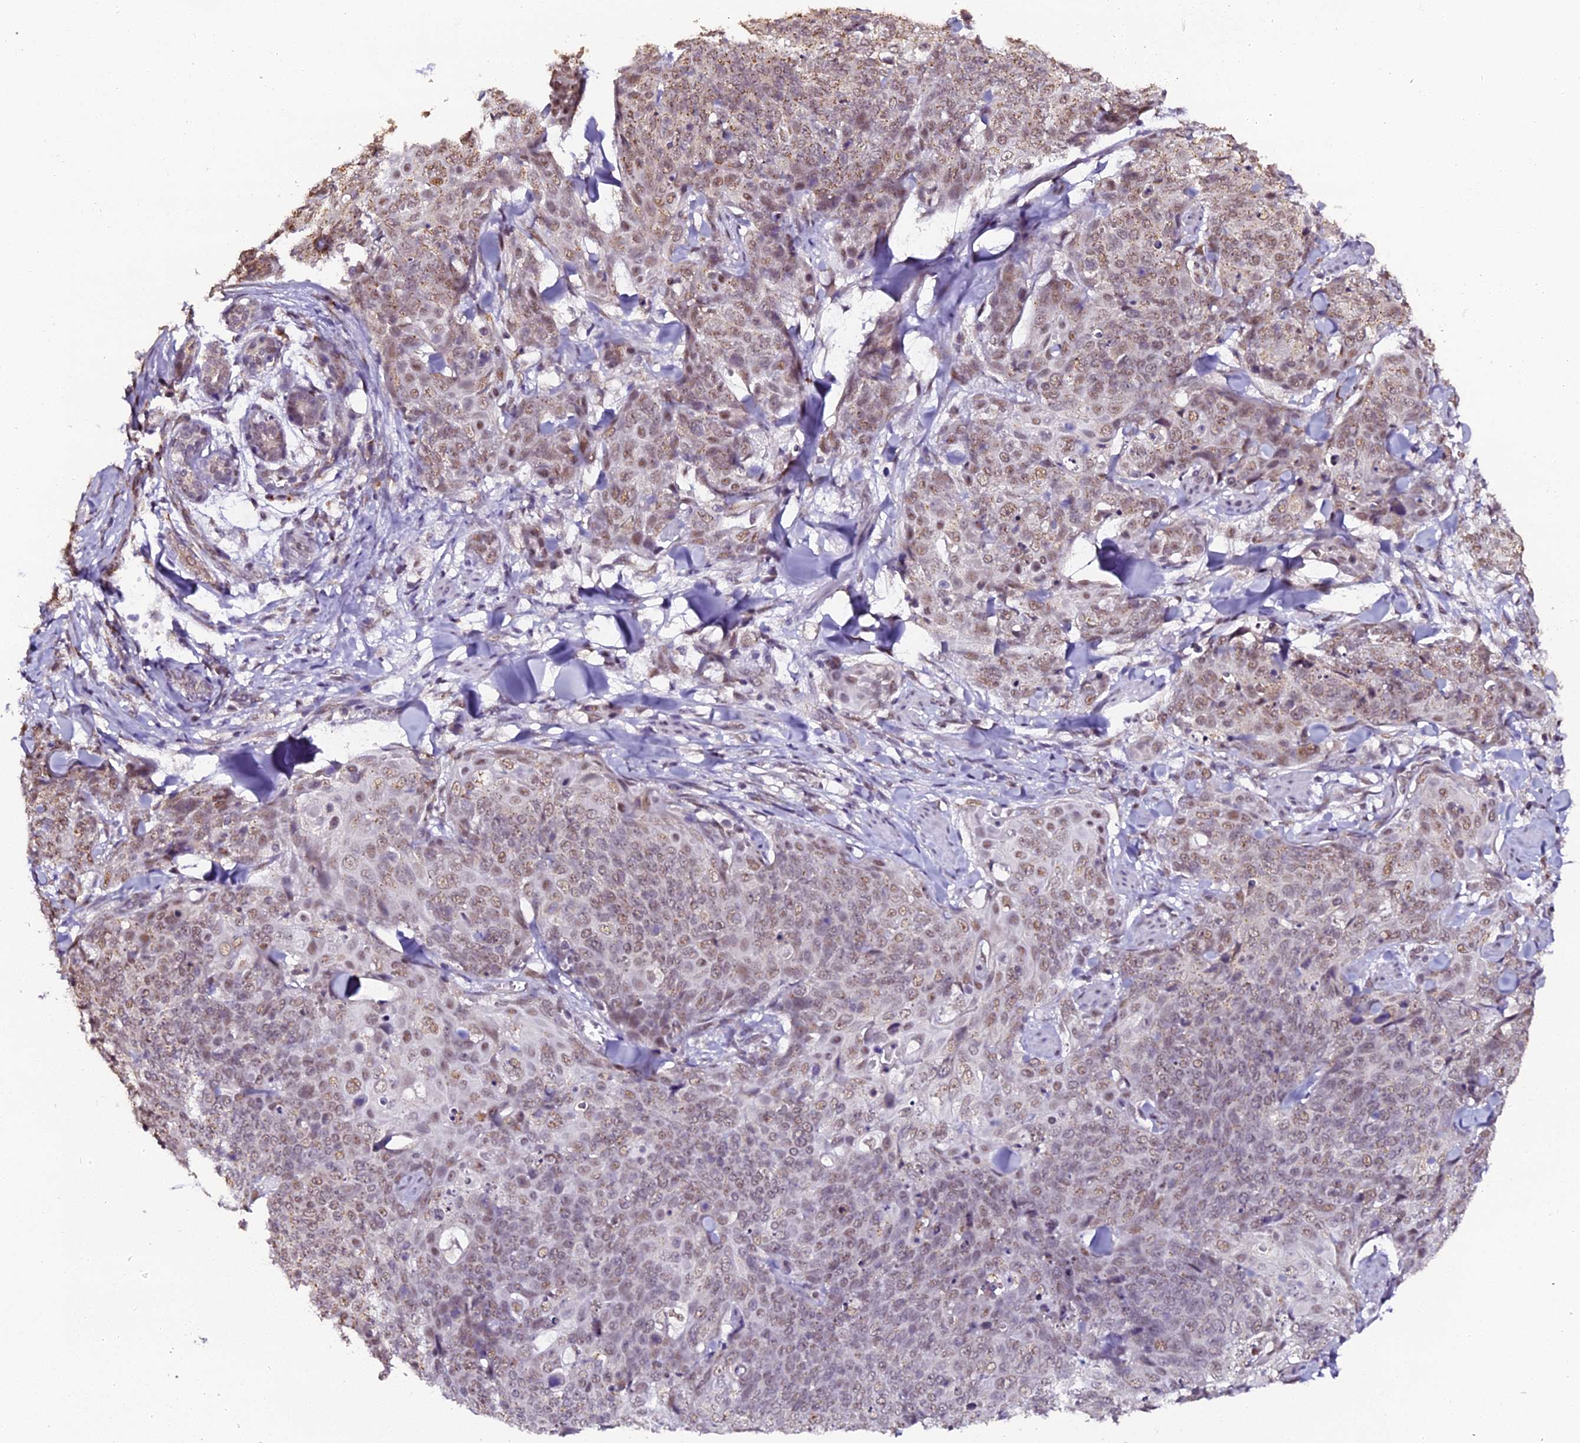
{"staining": {"intensity": "moderate", "quantity": "25%-75%", "location": "nuclear"}, "tissue": "skin cancer", "cell_type": "Tumor cells", "image_type": "cancer", "snomed": [{"axis": "morphology", "description": "Squamous cell carcinoma, NOS"}, {"axis": "topography", "description": "Skin"}, {"axis": "topography", "description": "Vulva"}], "caption": "Immunohistochemistry histopathology image of skin cancer (squamous cell carcinoma) stained for a protein (brown), which shows medium levels of moderate nuclear positivity in about 25%-75% of tumor cells.", "gene": "NCBP1", "patient": {"sex": "female", "age": 85}}